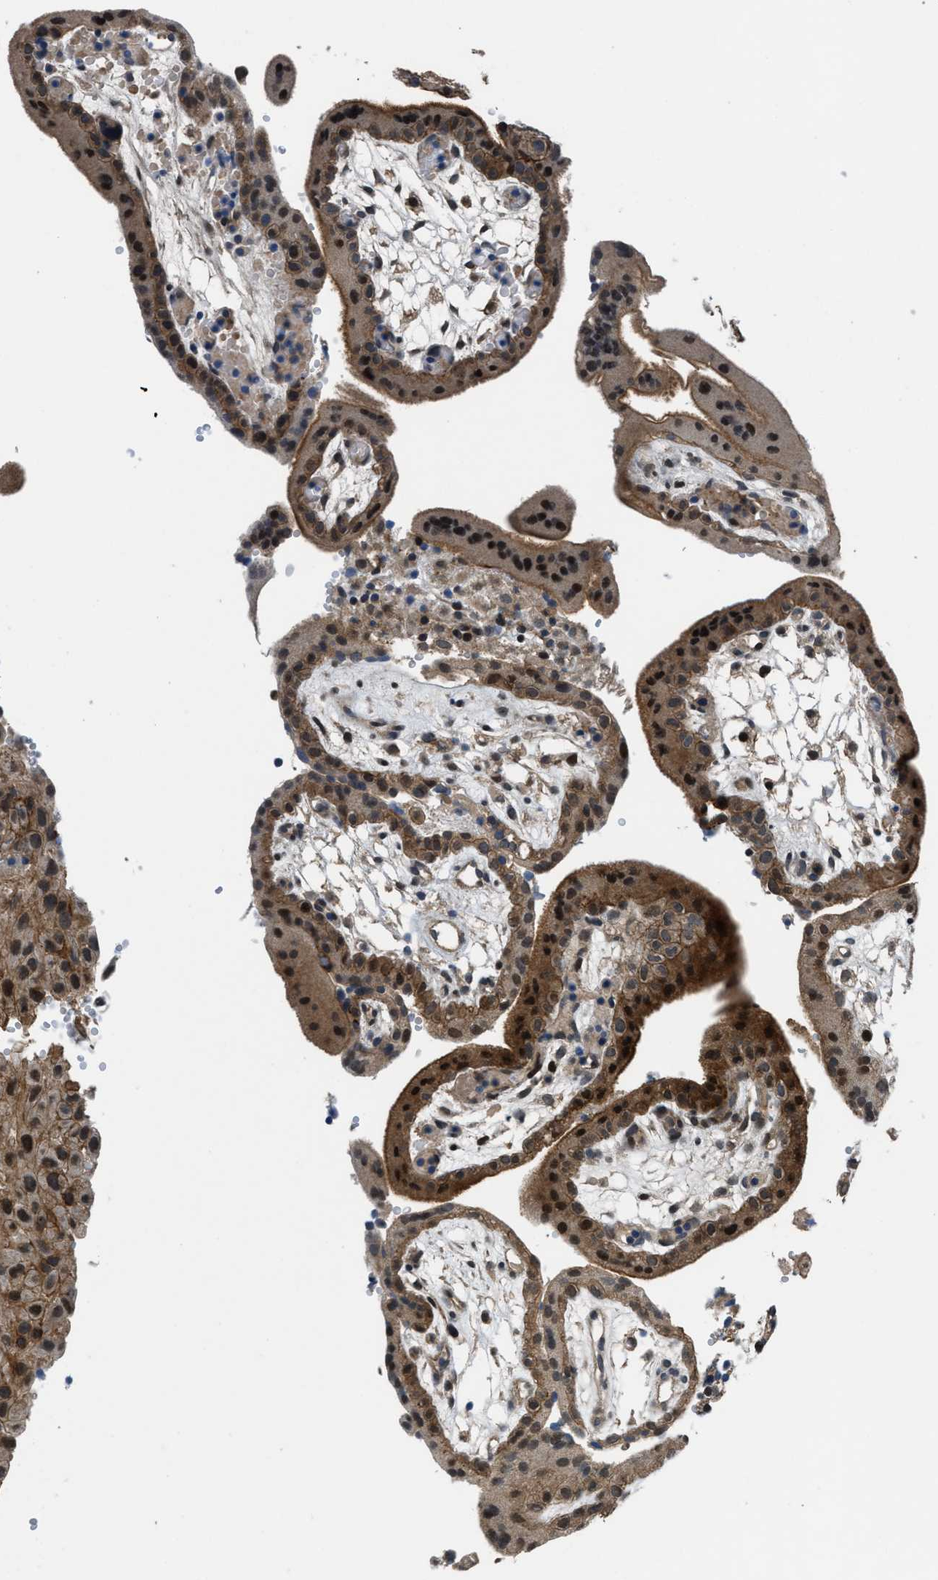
{"staining": {"intensity": "moderate", "quantity": "25%-75%", "location": "cytoplasmic/membranous,nuclear"}, "tissue": "placenta", "cell_type": "Decidual cells", "image_type": "normal", "snomed": [{"axis": "morphology", "description": "Normal tissue, NOS"}, {"axis": "topography", "description": "Placenta"}], "caption": "Moderate cytoplasmic/membranous,nuclear protein positivity is identified in about 25%-75% of decidual cells in placenta. The protein is shown in brown color, while the nuclei are stained blue.", "gene": "CTBS", "patient": {"sex": "female", "age": 18}}